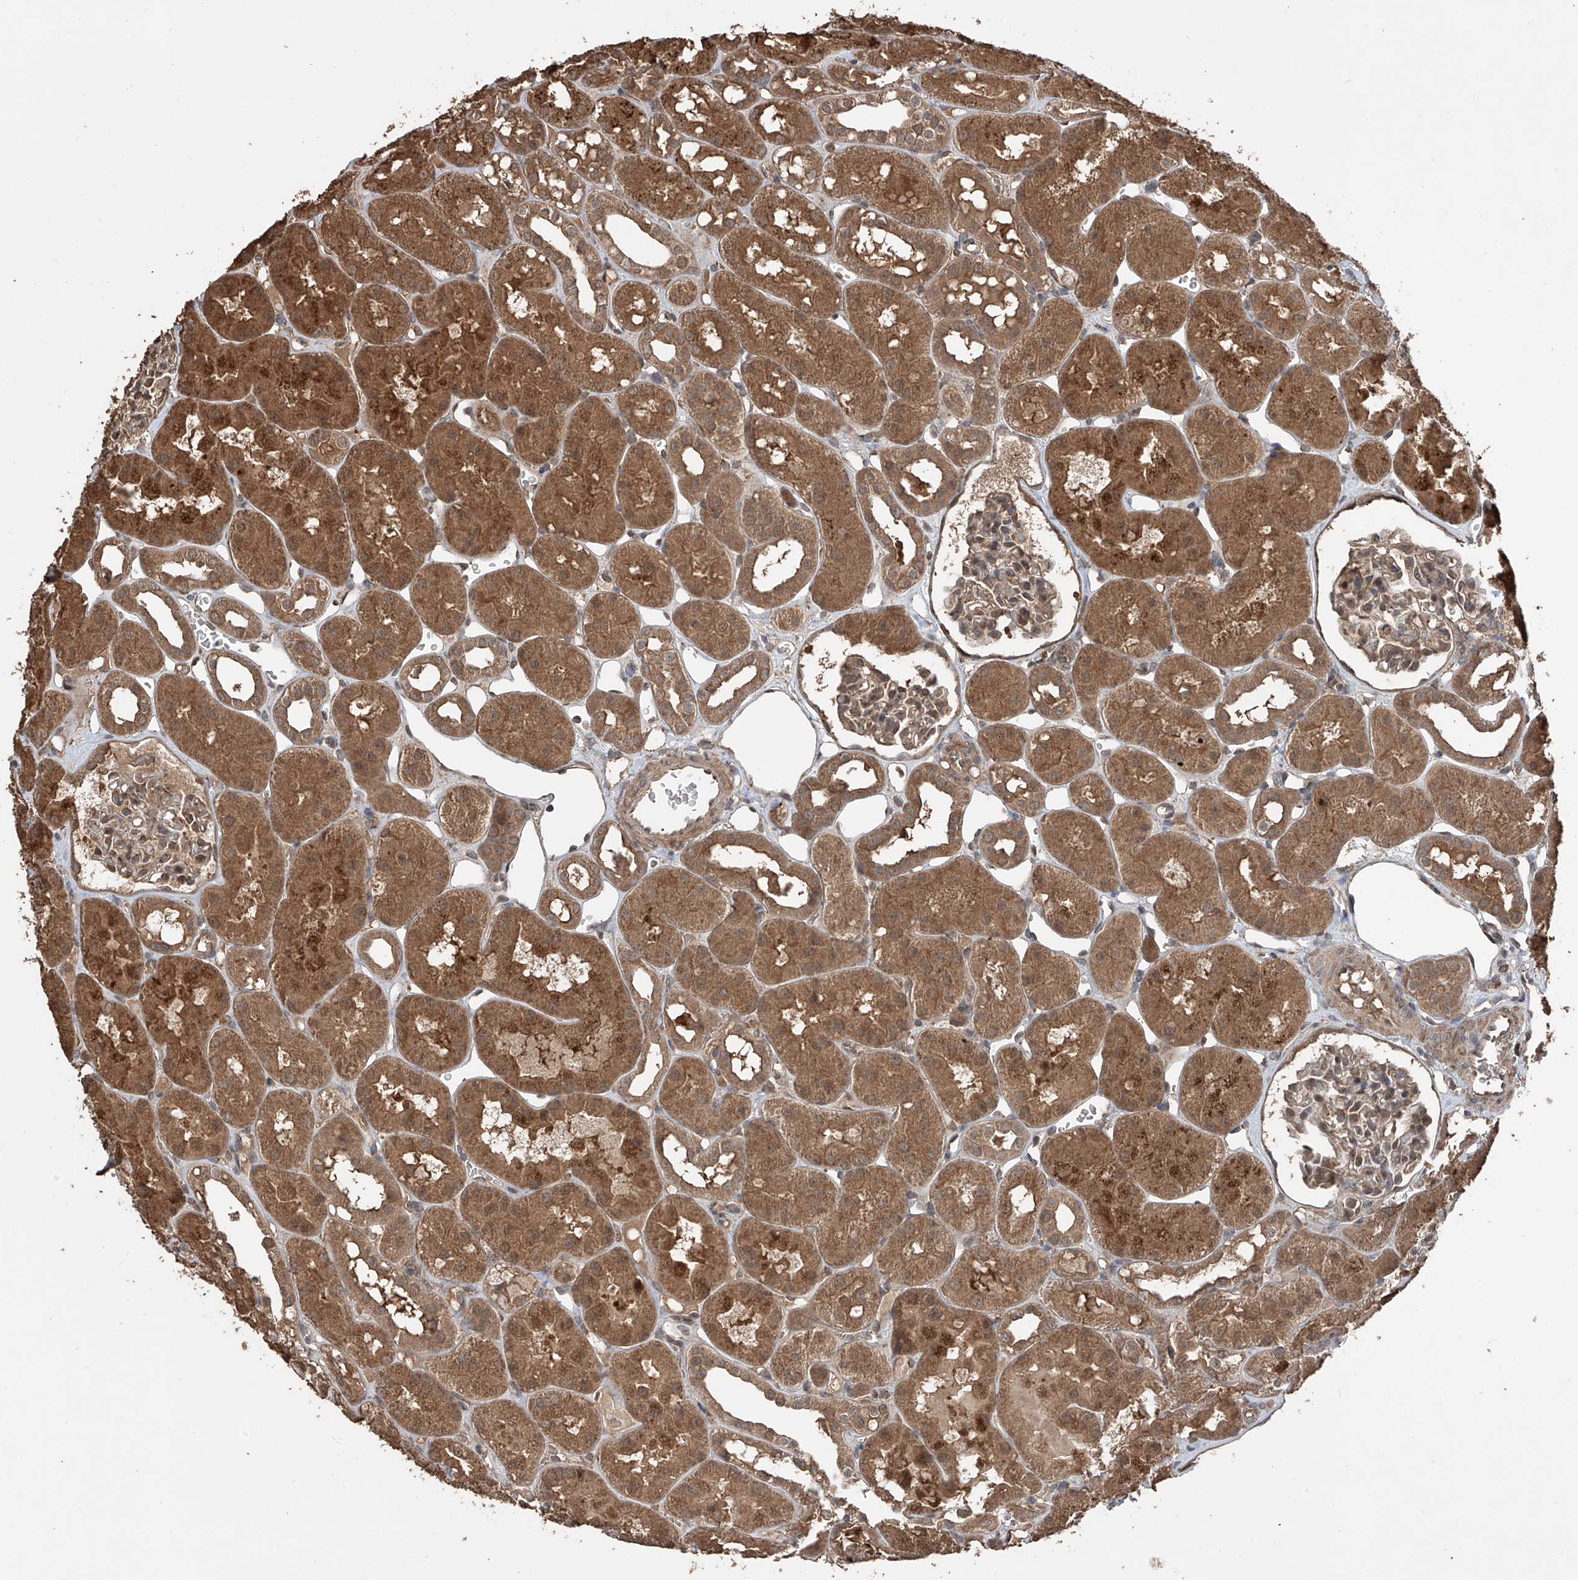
{"staining": {"intensity": "moderate", "quantity": ">75%", "location": "cytoplasmic/membranous"}, "tissue": "kidney", "cell_type": "Cells in glomeruli", "image_type": "normal", "snomed": [{"axis": "morphology", "description": "Normal tissue, NOS"}, {"axis": "topography", "description": "Kidney"}], "caption": "Kidney stained with immunohistochemistry (IHC) shows moderate cytoplasmic/membranous staining in about >75% of cells in glomeruli.", "gene": "FAM135A", "patient": {"sex": "male", "age": 16}}